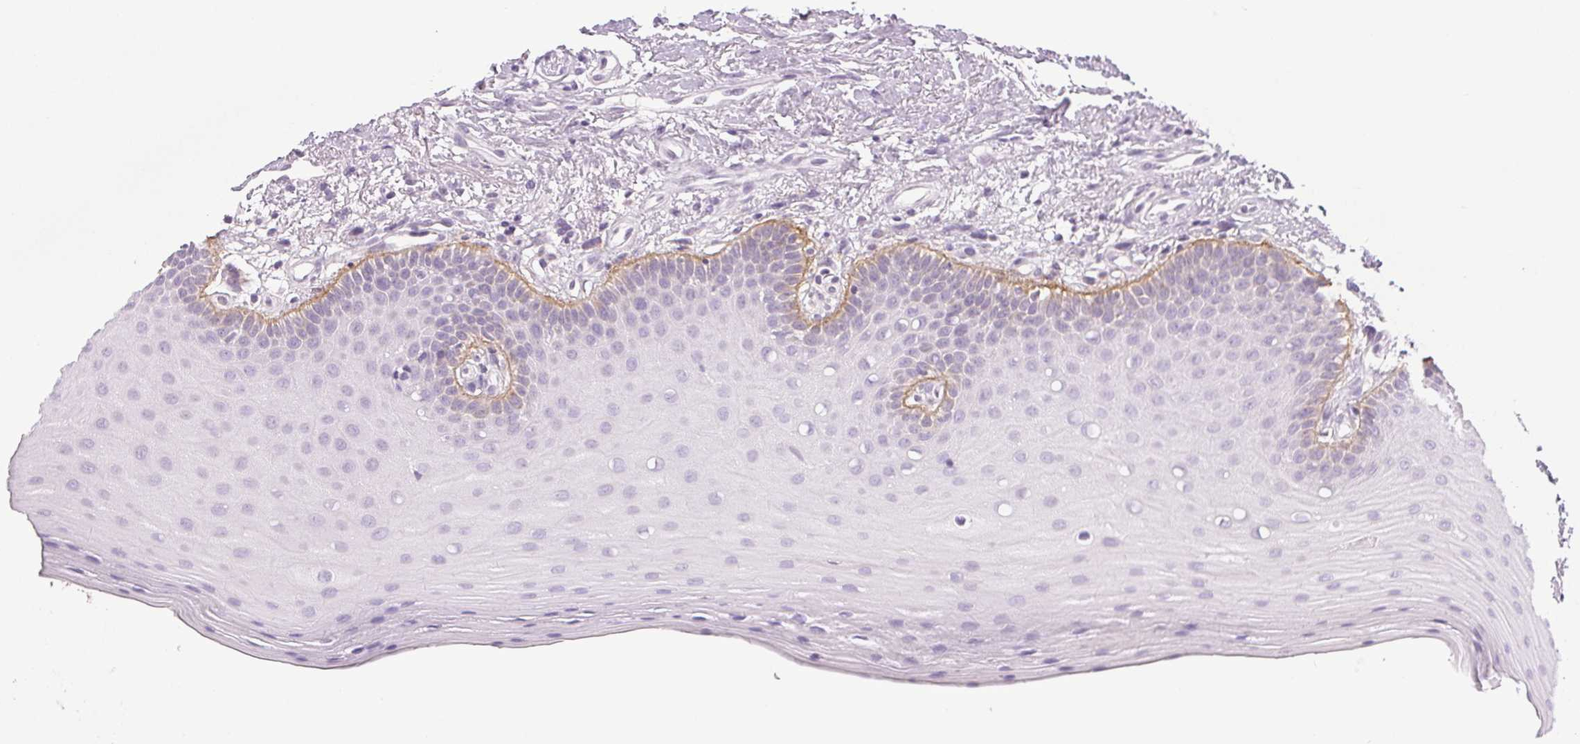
{"staining": {"intensity": "negative", "quantity": "none", "location": "none"}, "tissue": "oral mucosa", "cell_type": "Squamous epithelial cells", "image_type": "normal", "snomed": [{"axis": "morphology", "description": "Normal tissue, NOS"}, {"axis": "morphology", "description": "Normal morphology"}, {"axis": "topography", "description": "Oral tissue"}], "caption": "Squamous epithelial cells are negative for brown protein staining in benign oral mucosa. The staining is performed using DAB brown chromogen with nuclei counter-stained in using hematoxylin.", "gene": "COL7A1", "patient": {"sex": "female", "age": 76}}